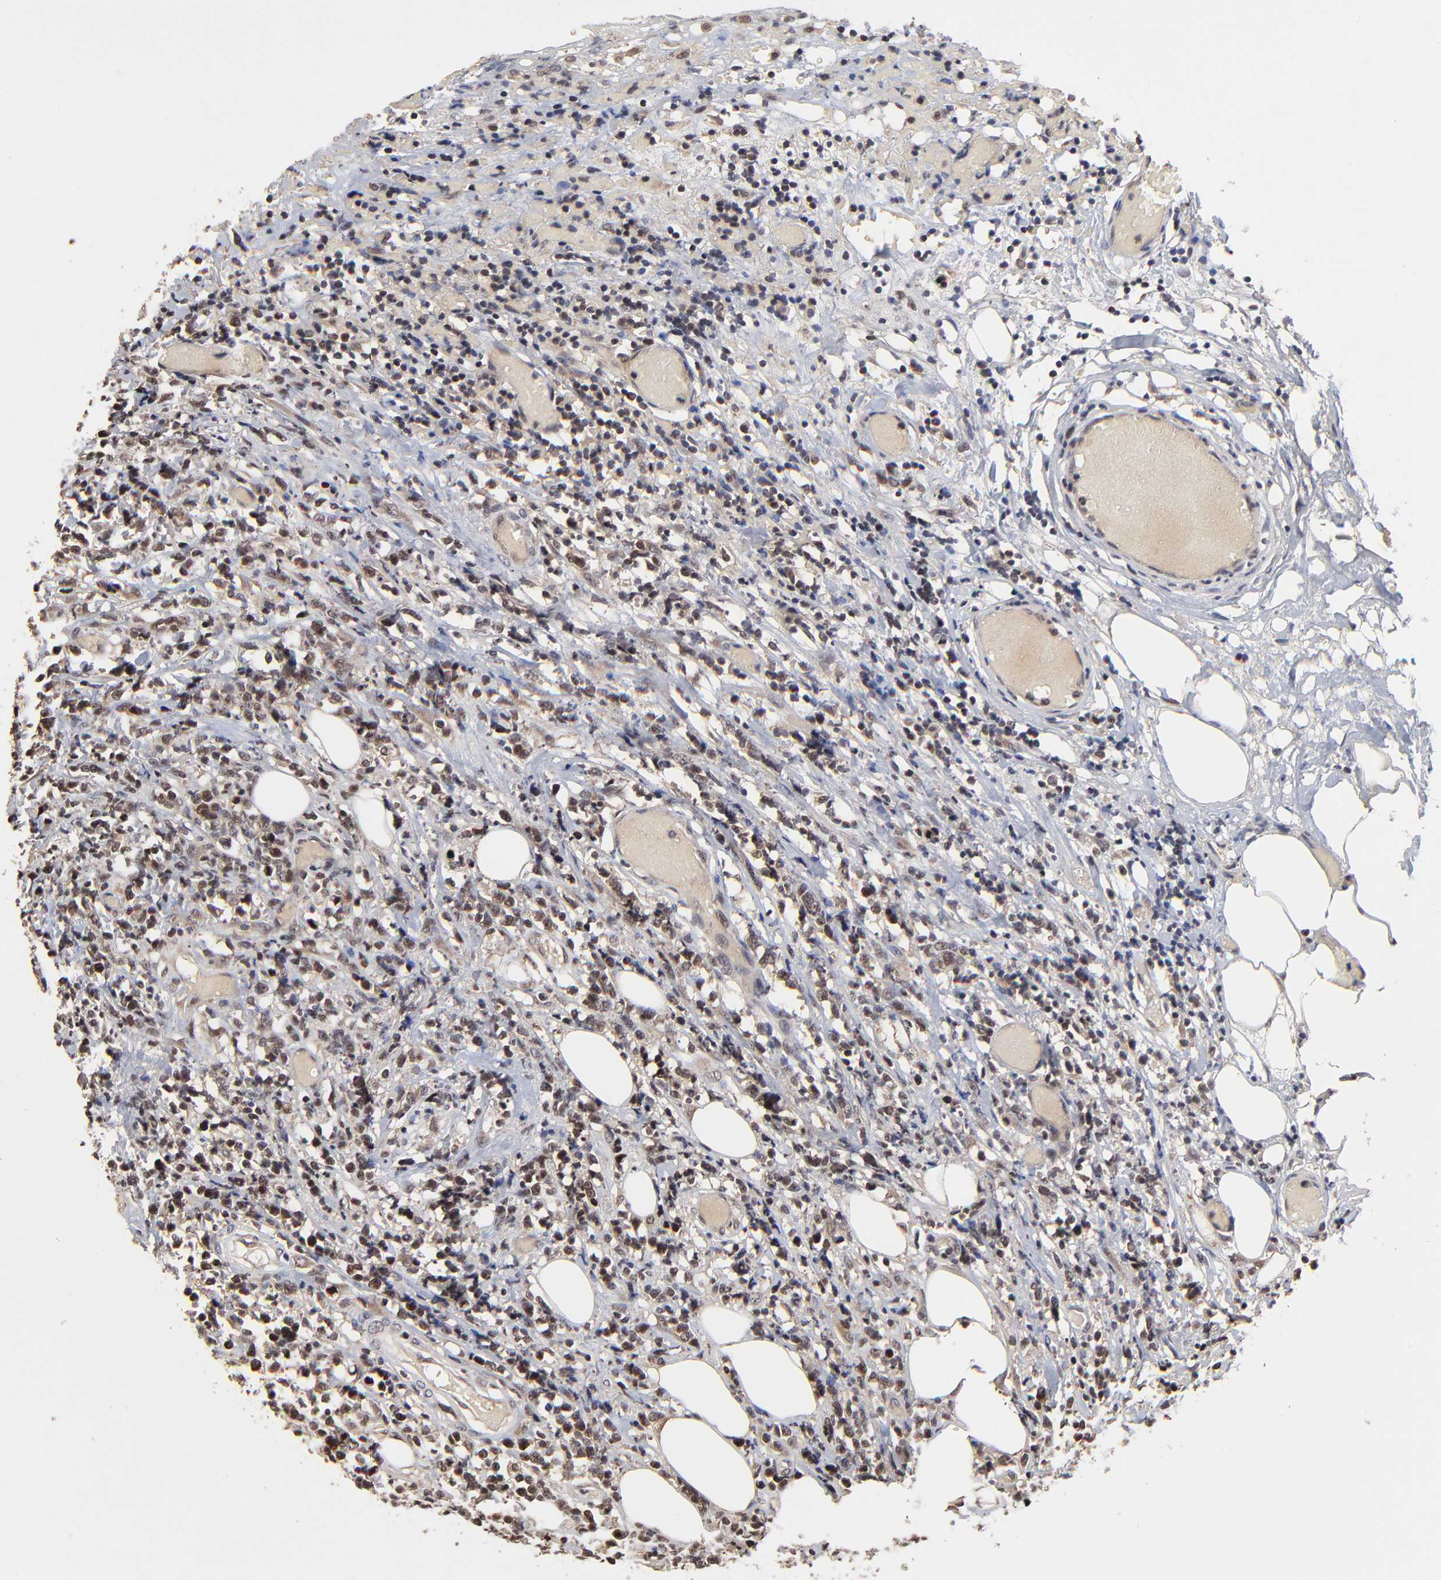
{"staining": {"intensity": "weak", "quantity": ">75%", "location": "cytoplasmic/membranous"}, "tissue": "lymphoma", "cell_type": "Tumor cells", "image_type": "cancer", "snomed": [{"axis": "morphology", "description": "Malignant lymphoma, non-Hodgkin's type, High grade"}, {"axis": "topography", "description": "Colon"}], "caption": "About >75% of tumor cells in high-grade malignant lymphoma, non-Hodgkin's type display weak cytoplasmic/membranous protein expression as visualized by brown immunohistochemical staining.", "gene": "FRMD8", "patient": {"sex": "male", "age": 82}}